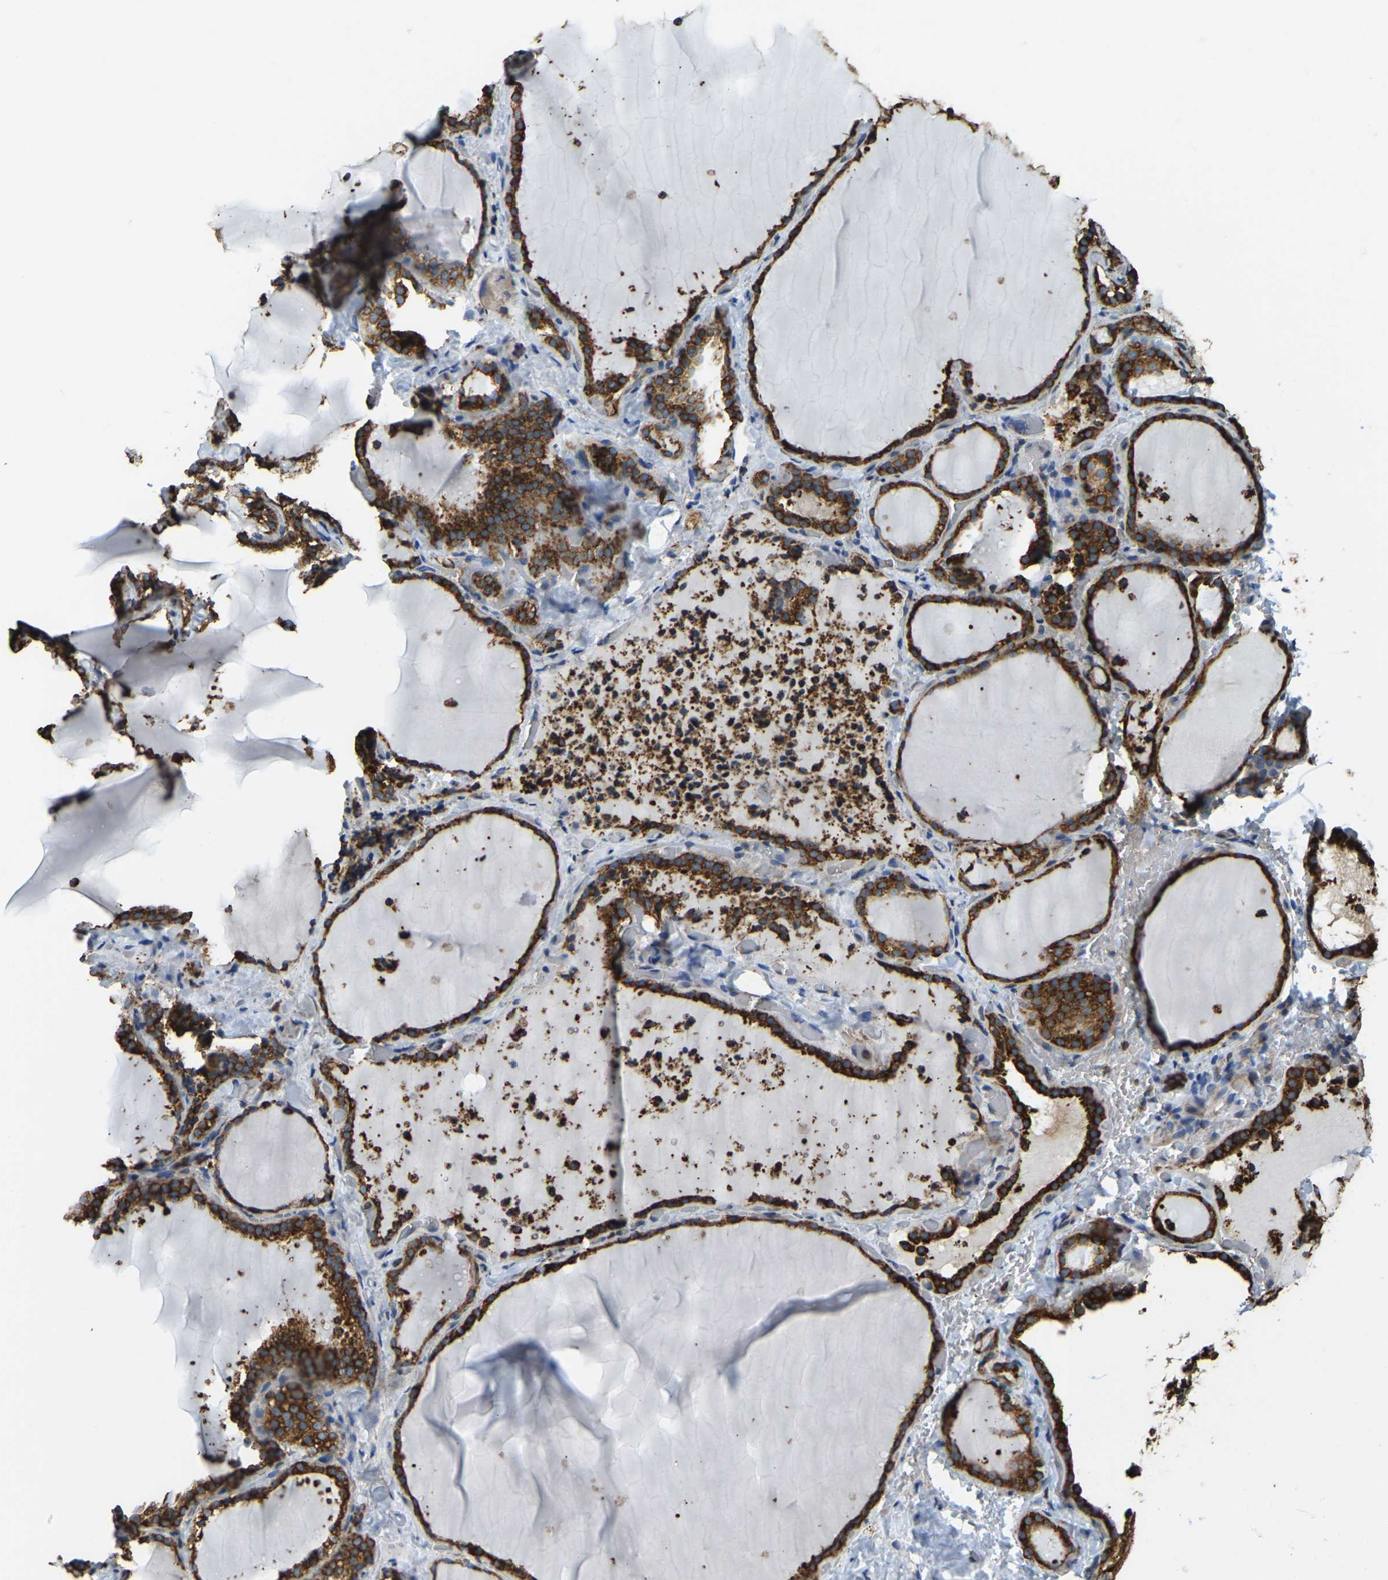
{"staining": {"intensity": "strong", "quantity": ">75%", "location": "cytoplasmic/membranous"}, "tissue": "thyroid gland", "cell_type": "Glandular cells", "image_type": "normal", "snomed": [{"axis": "morphology", "description": "Normal tissue, NOS"}, {"axis": "topography", "description": "Thyroid gland"}], "caption": "This micrograph shows immunohistochemistry staining of unremarkable human thyroid gland, with high strong cytoplasmic/membranous expression in approximately >75% of glandular cells.", "gene": "RNF115", "patient": {"sex": "female", "age": 22}}